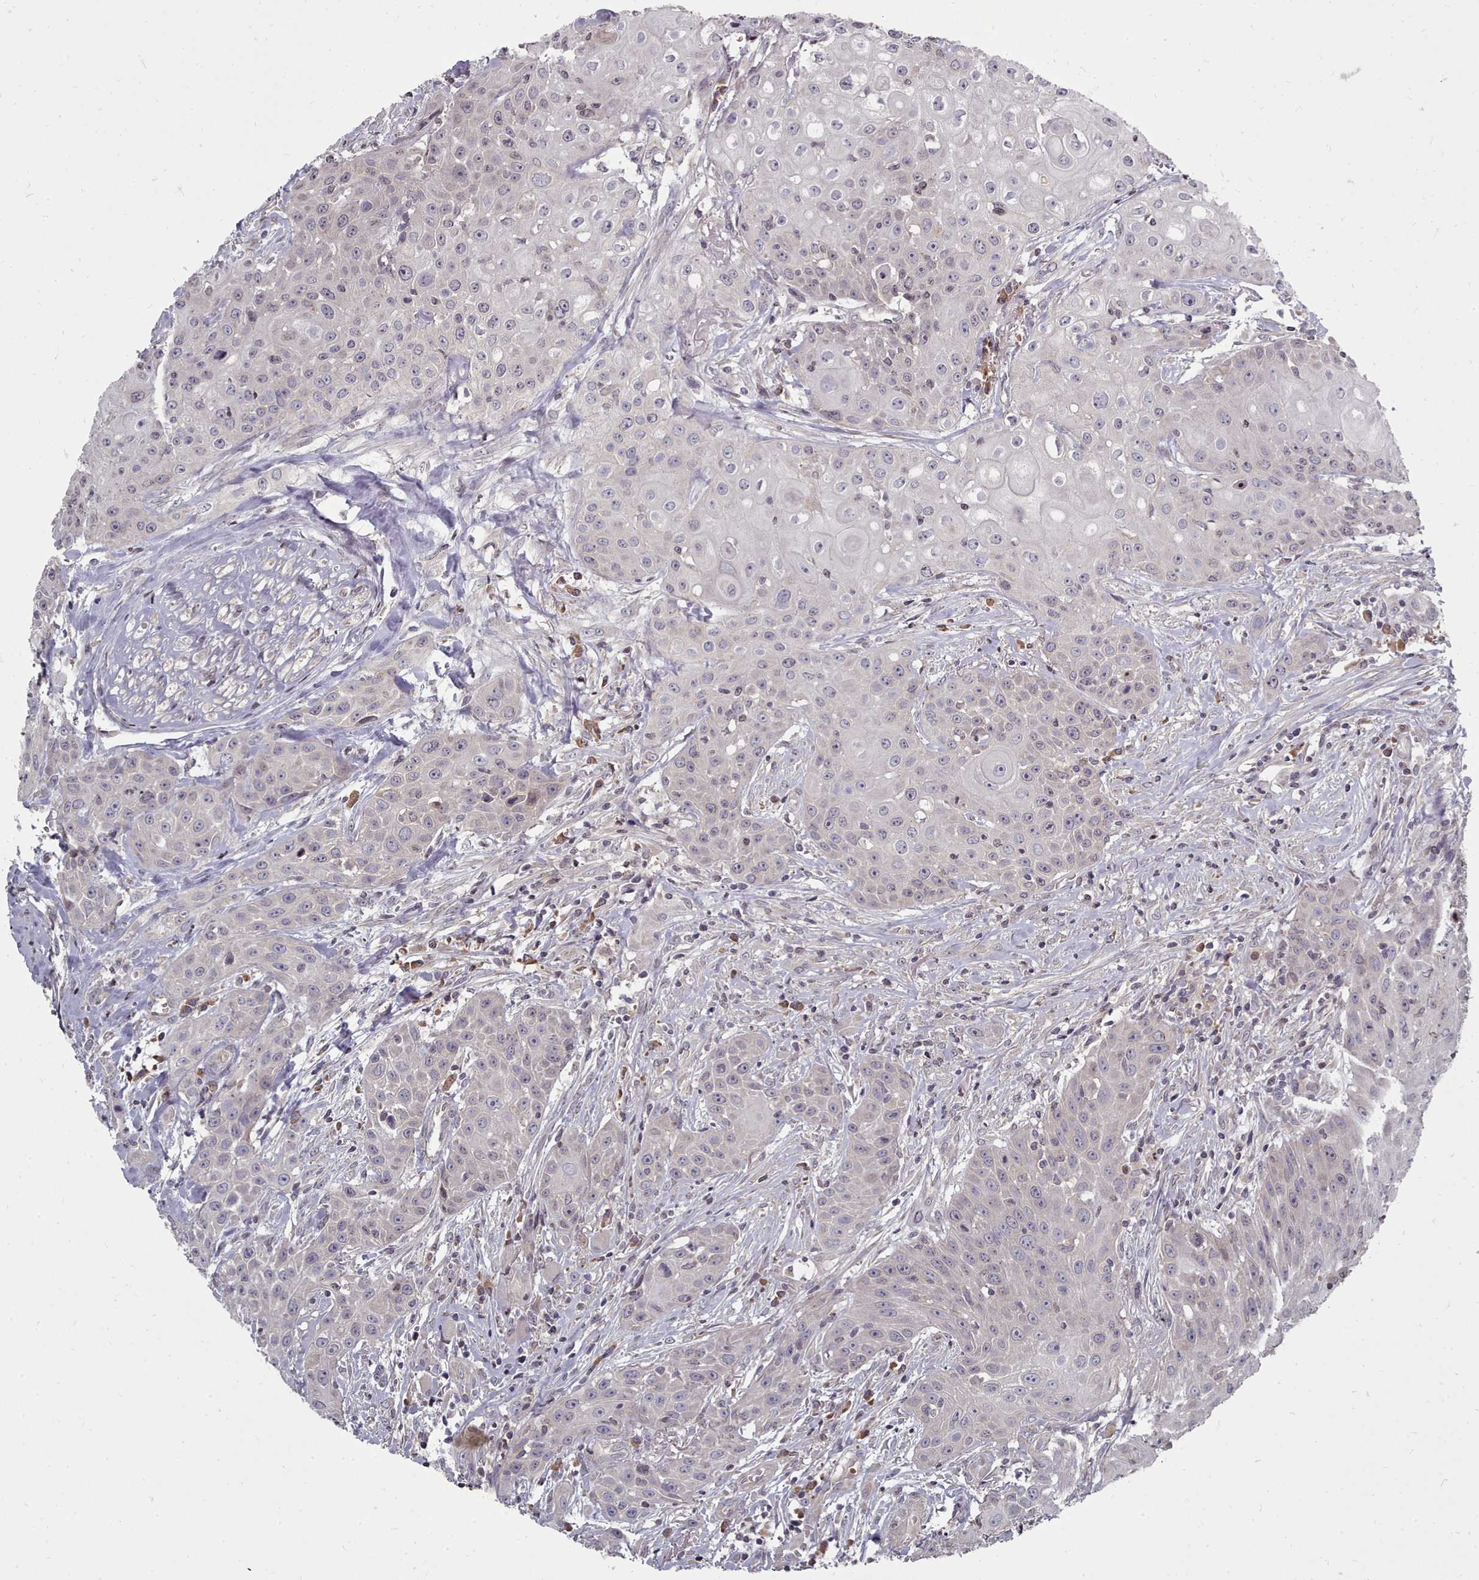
{"staining": {"intensity": "negative", "quantity": "none", "location": "none"}, "tissue": "head and neck cancer", "cell_type": "Tumor cells", "image_type": "cancer", "snomed": [{"axis": "morphology", "description": "Squamous cell carcinoma, NOS"}, {"axis": "topography", "description": "Oral tissue"}, {"axis": "topography", "description": "Head-Neck"}], "caption": "Tumor cells are negative for brown protein staining in squamous cell carcinoma (head and neck). The staining is performed using DAB brown chromogen with nuclei counter-stained in using hematoxylin.", "gene": "ACKR3", "patient": {"sex": "female", "age": 82}}